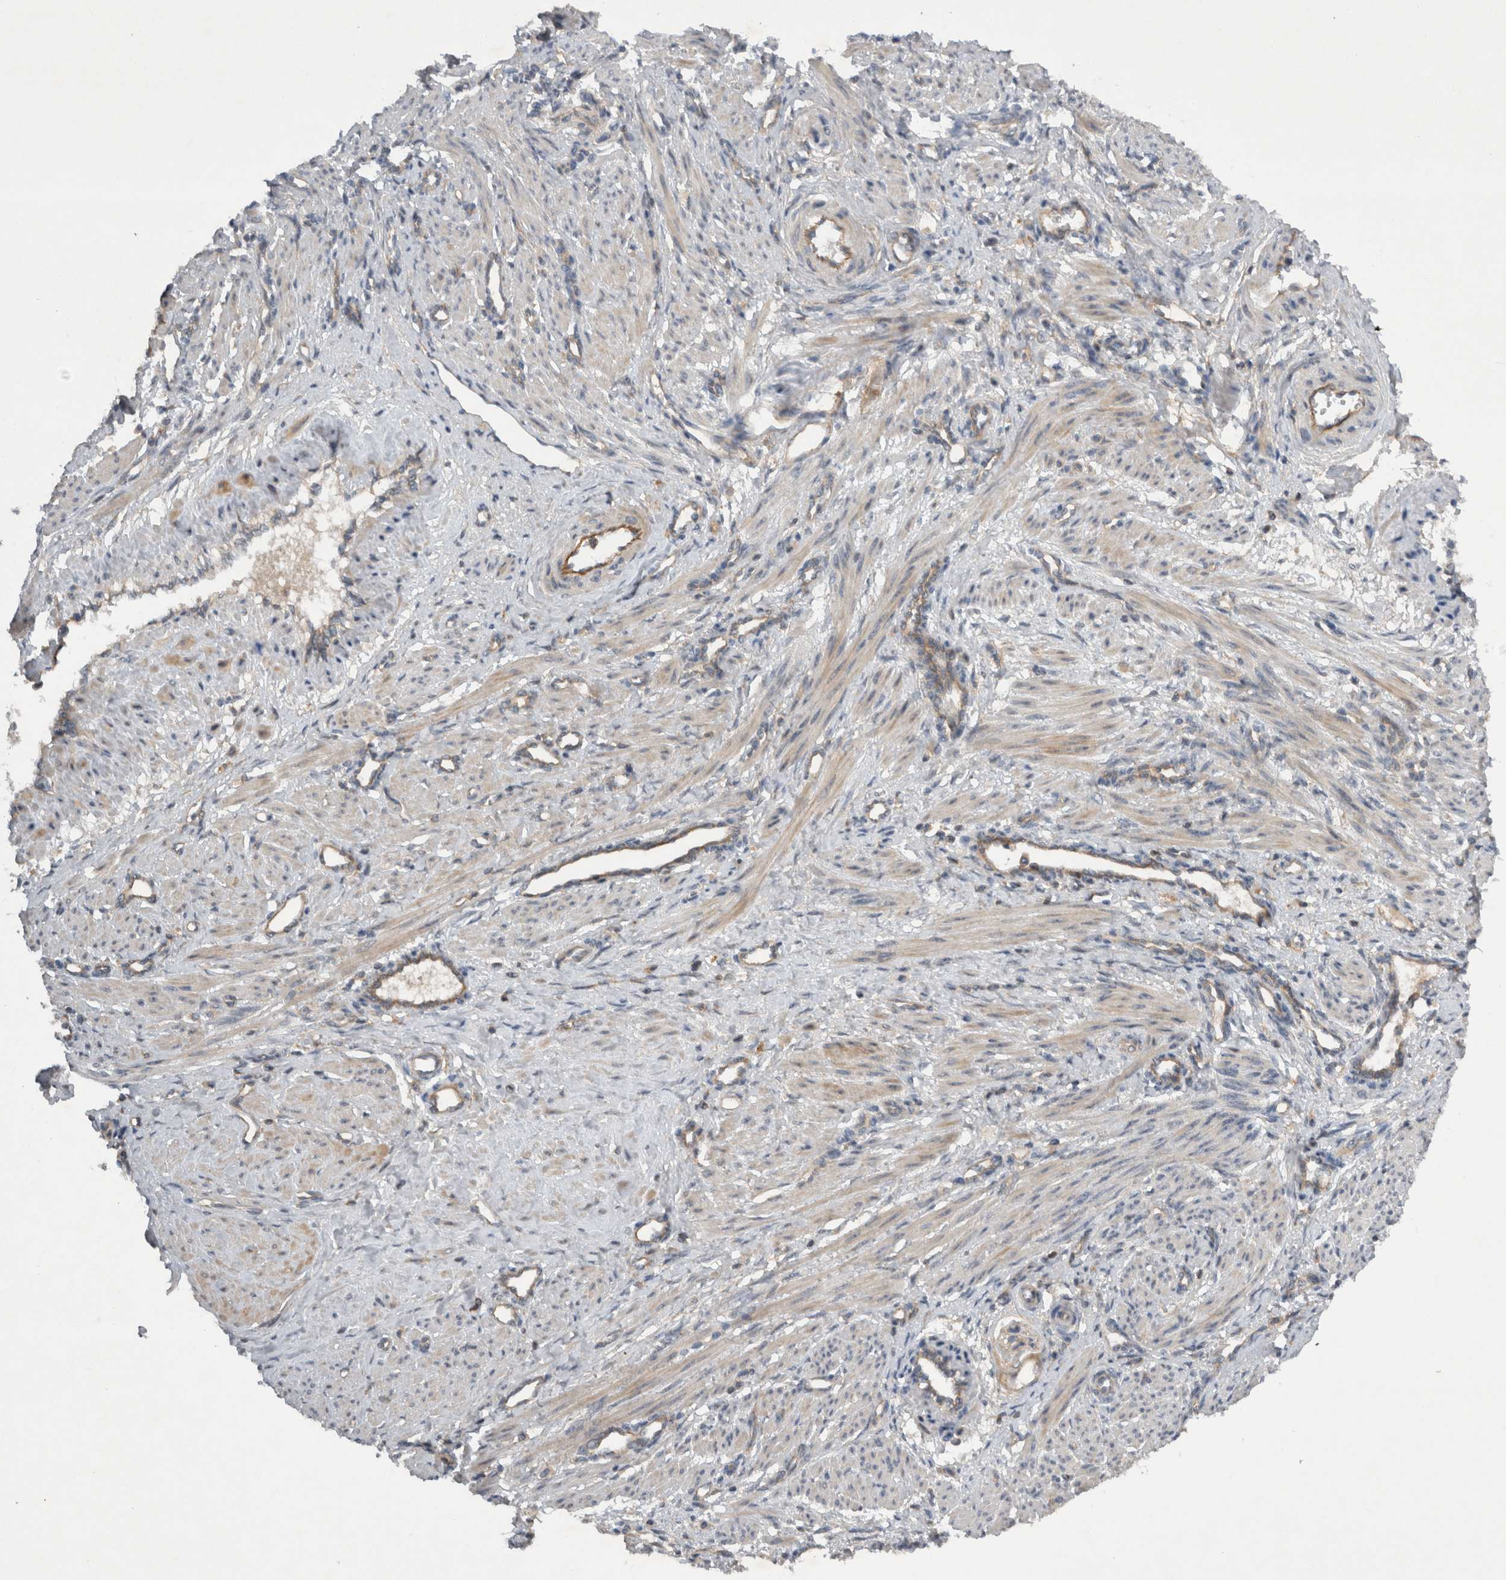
{"staining": {"intensity": "weak", "quantity": "25%-75%", "location": "cytoplasmic/membranous"}, "tissue": "smooth muscle", "cell_type": "Smooth muscle cells", "image_type": "normal", "snomed": [{"axis": "morphology", "description": "Normal tissue, NOS"}, {"axis": "topography", "description": "Endometrium"}], "caption": "Protein analysis of benign smooth muscle reveals weak cytoplasmic/membranous positivity in approximately 25%-75% of smooth muscle cells. (Stains: DAB in brown, nuclei in blue, Microscopy: brightfield microscopy at high magnification).", "gene": "SCARA5", "patient": {"sex": "female", "age": 33}}